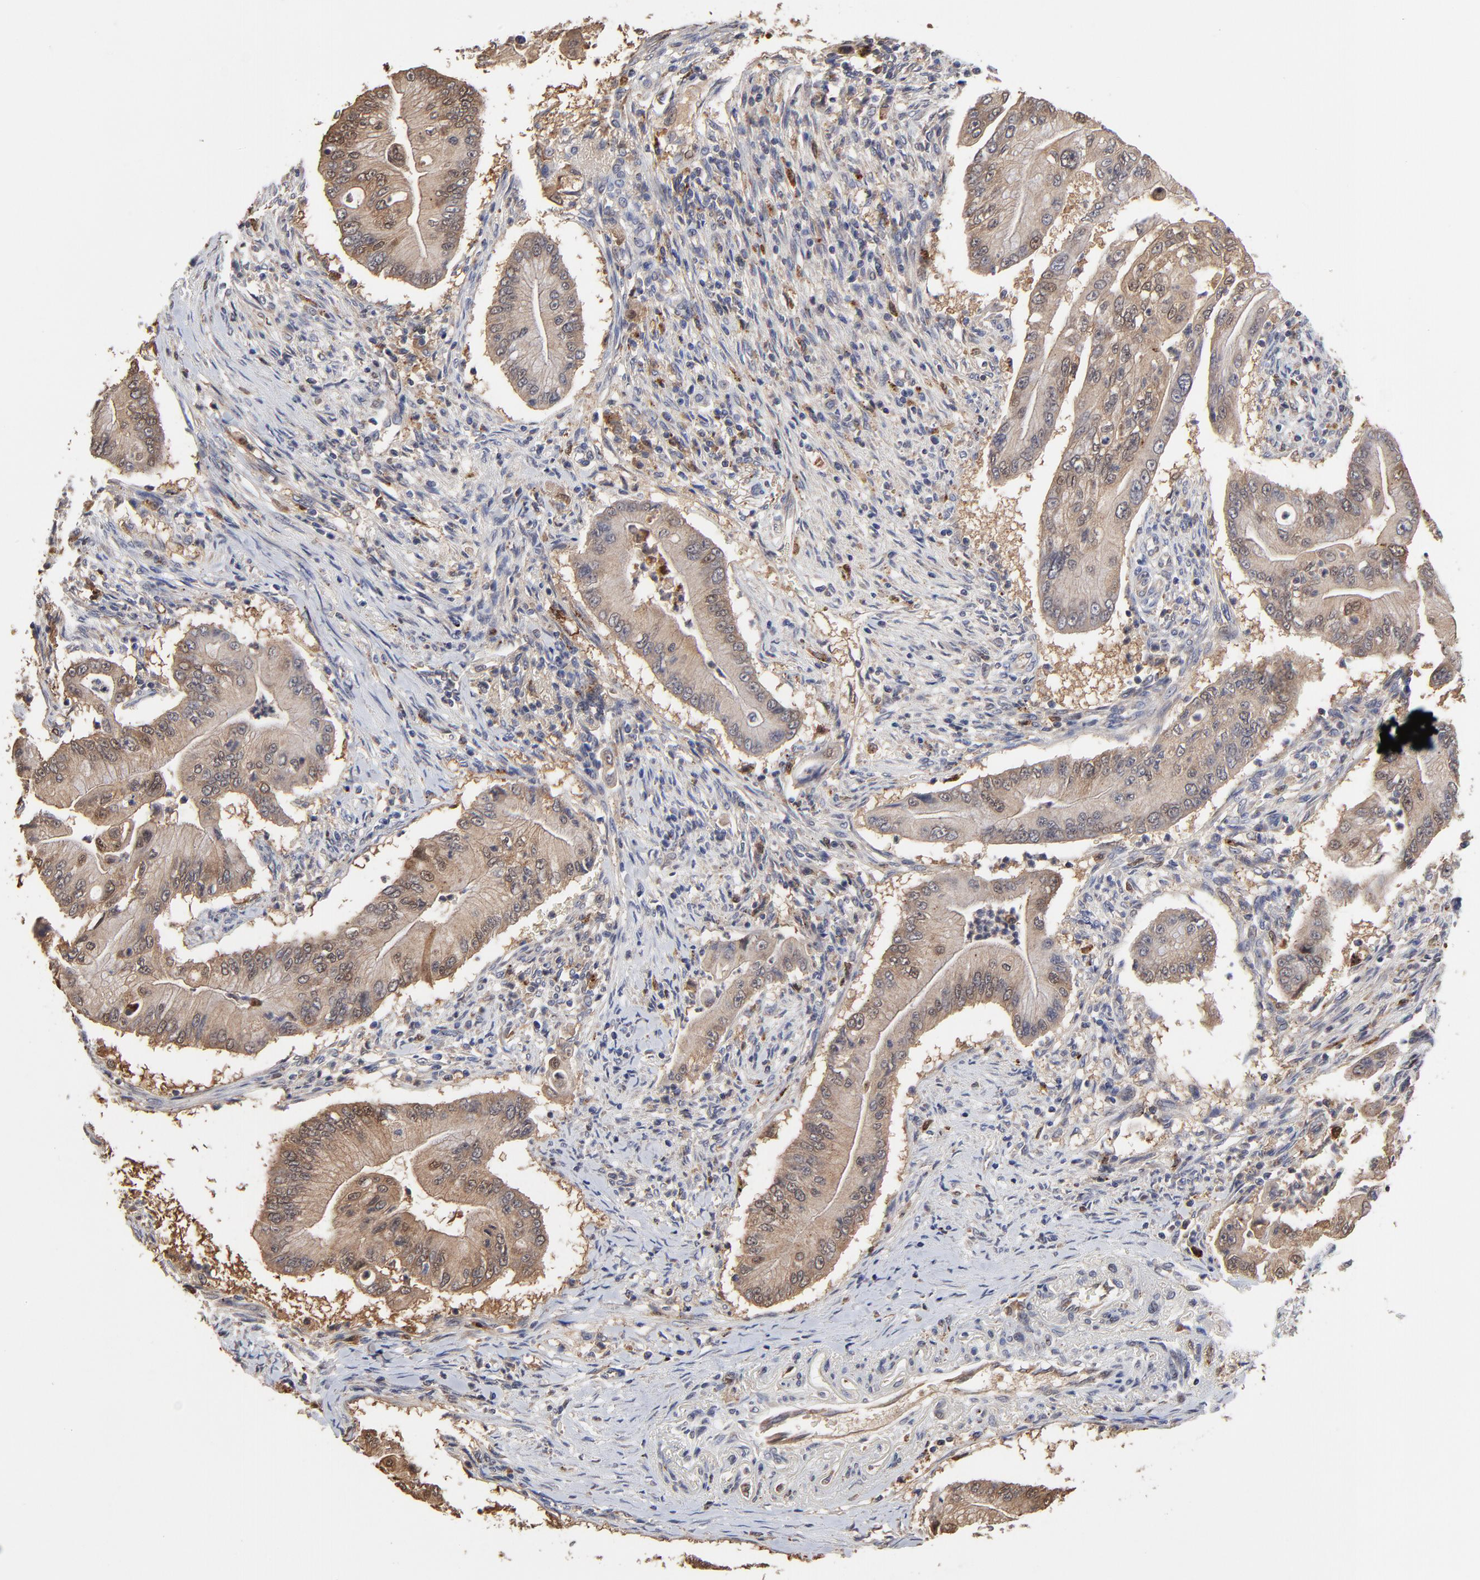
{"staining": {"intensity": "moderate", "quantity": ">75%", "location": "cytoplasmic/membranous"}, "tissue": "pancreatic cancer", "cell_type": "Tumor cells", "image_type": "cancer", "snomed": [{"axis": "morphology", "description": "Adenocarcinoma, NOS"}, {"axis": "topography", "description": "Pancreas"}], "caption": "Immunohistochemical staining of adenocarcinoma (pancreatic) exhibits medium levels of moderate cytoplasmic/membranous staining in about >75% of tumor cells.", "gene": "LGALS3", "patient": {"sex": "male", "age": 62}}